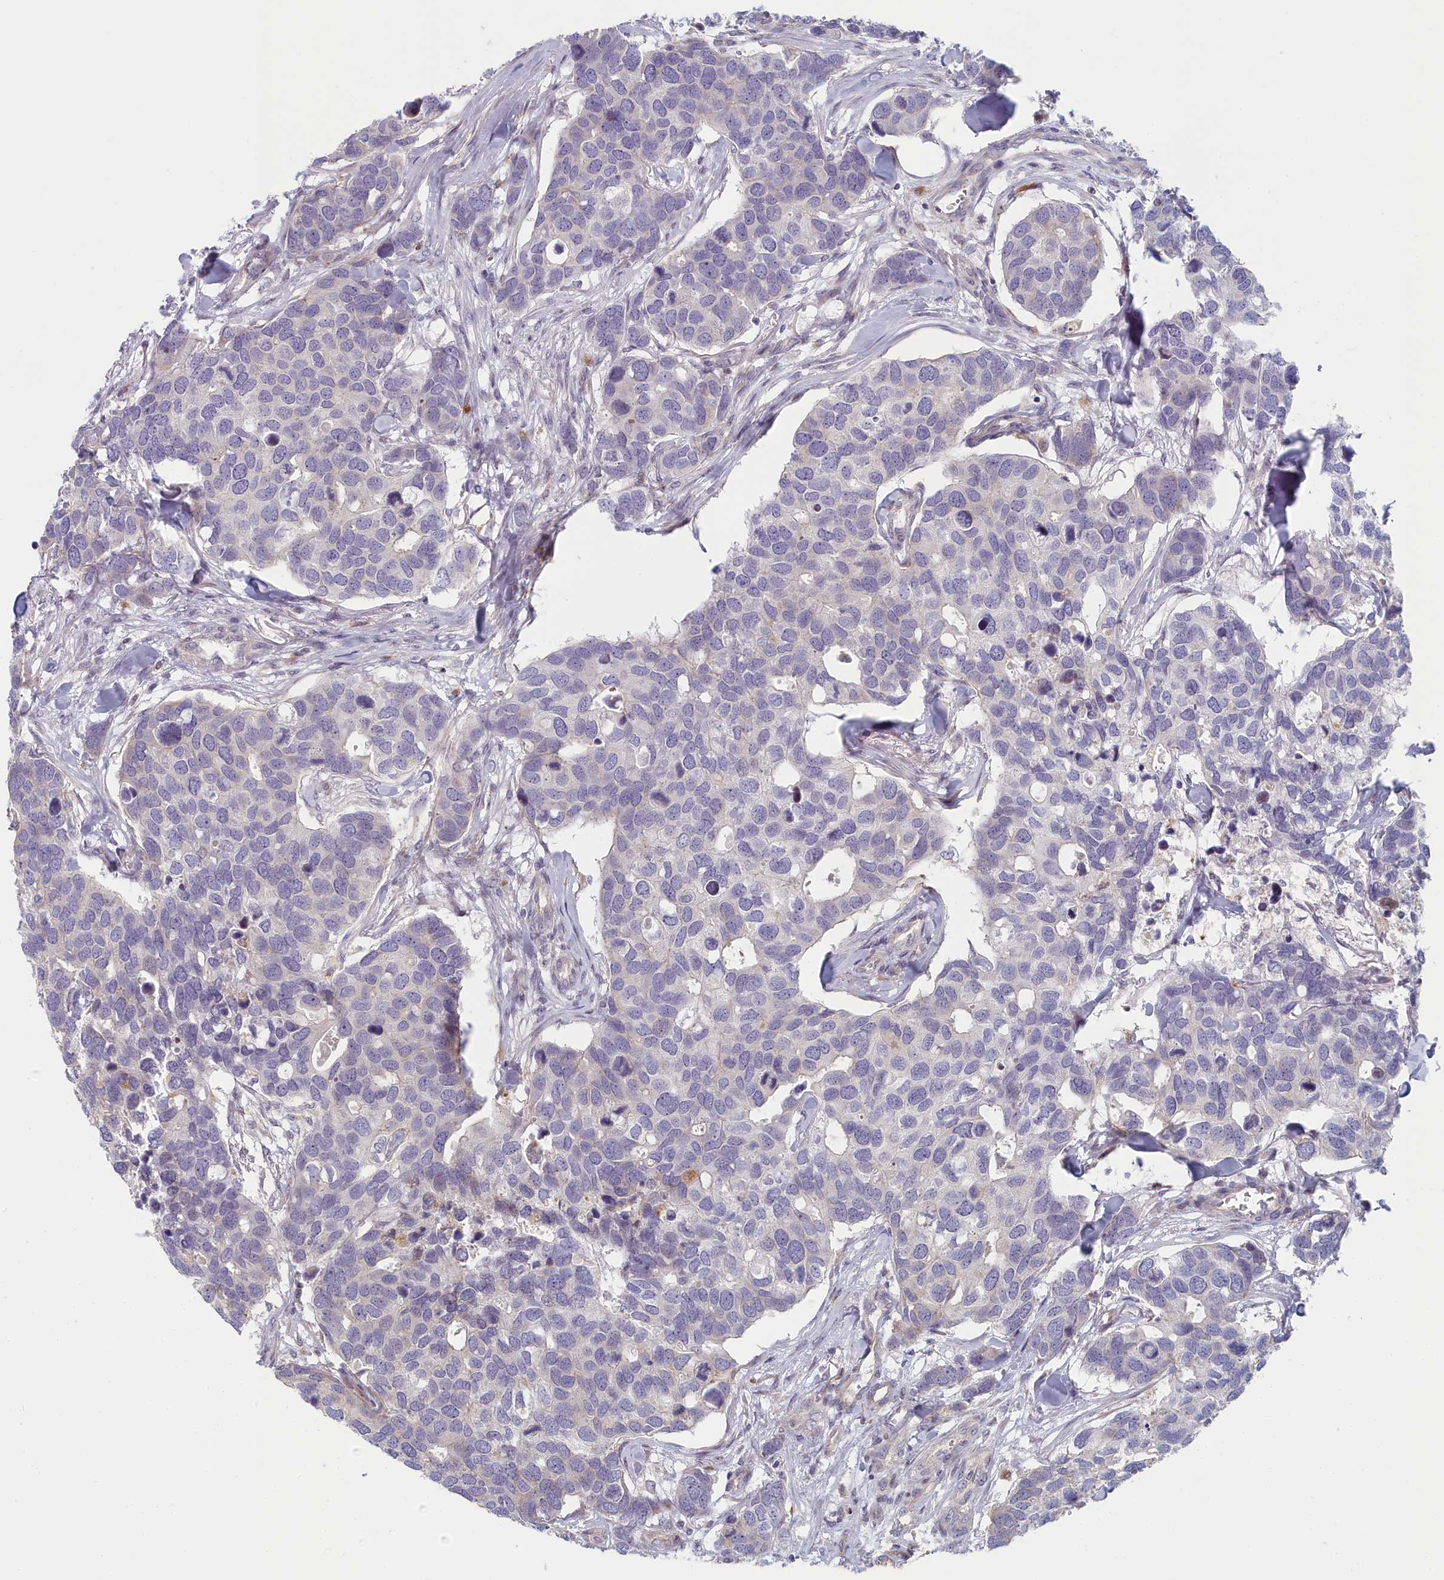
{"staining": {"intensity": "negative", "quantity": "none", "location": "none"}, "tissue": "breast cancer", "cell_type": "Tumor cells", "image_type": "cancer", "snomed": [{"axis": "morphology", "description": "Duct carcinoma"}, {"axis": "topography", "description": "Breast"}], "caption": "Immunohistochemistry (IHC) photomicrograph of invasive ductal carcinoma (breast) stained for a protein (brown), which exhibits no positivity in tumor cells.", "gene": "INTS4", "patient": {"sex": "female", "age": 83}}